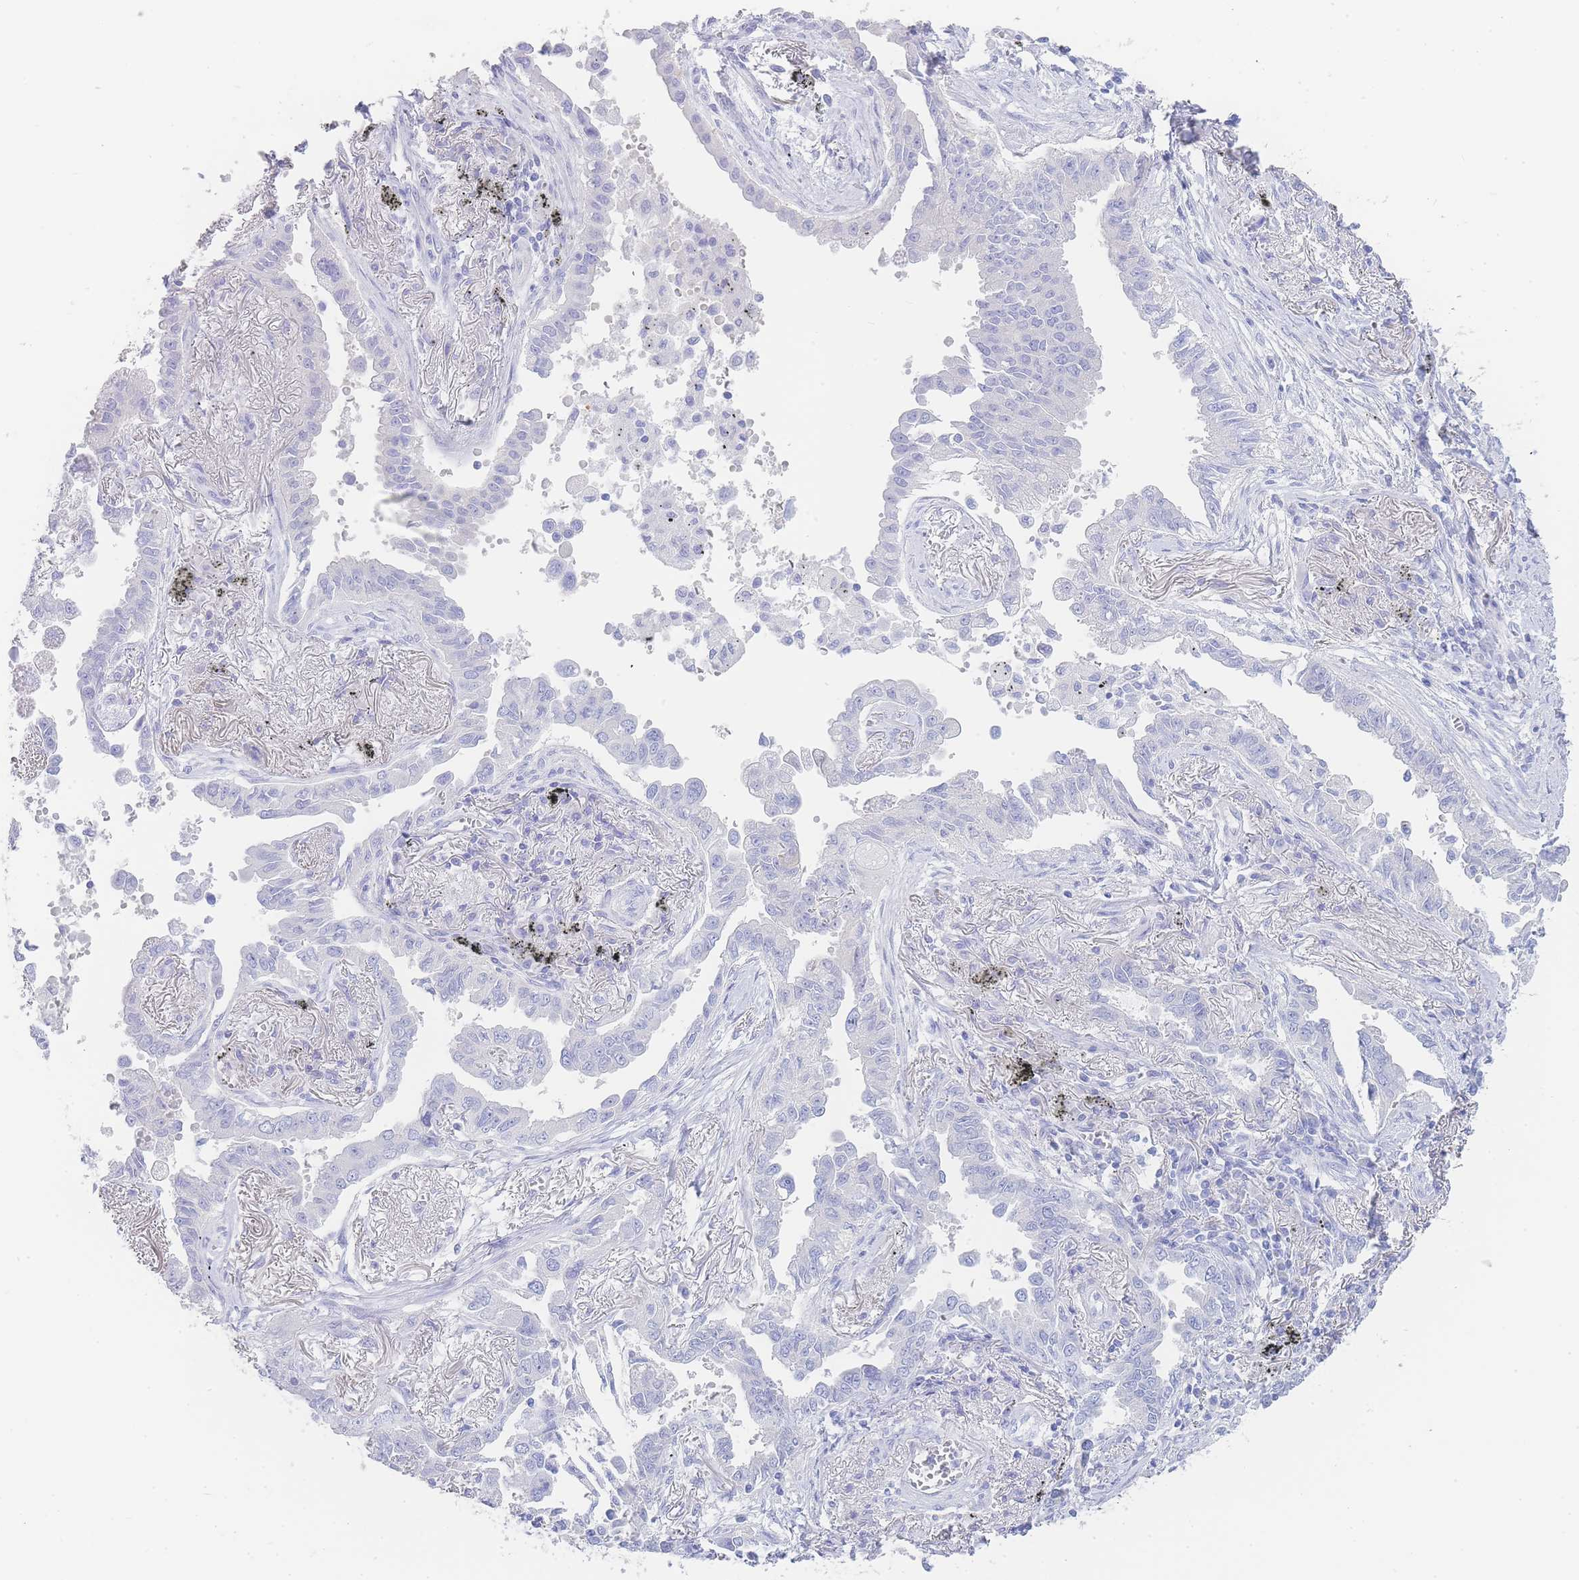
{"staining": {"intensity": "negative", "quantity": "none", "location": "none"}, "tissue": "lung cancer", "cell_type": "Tumor cells", "image_type": "cancer", "snomed": [{"axis": "morphology", "description": "Adenocarcinoma, NOS"}, {"axis": "topography", "description": "Lung"}], "caption": "Immunohistochemistry (IHC) image of neoplastic tissue: adenocarcinoma (lung) stained with DAB (3,3'-diaminobenzidine) exhibits no significant protein staining in tumor cells. Nuclei are stained in blue.", "gene": "LZTFL1", "patient": {"sex": "male", "age": 67}}